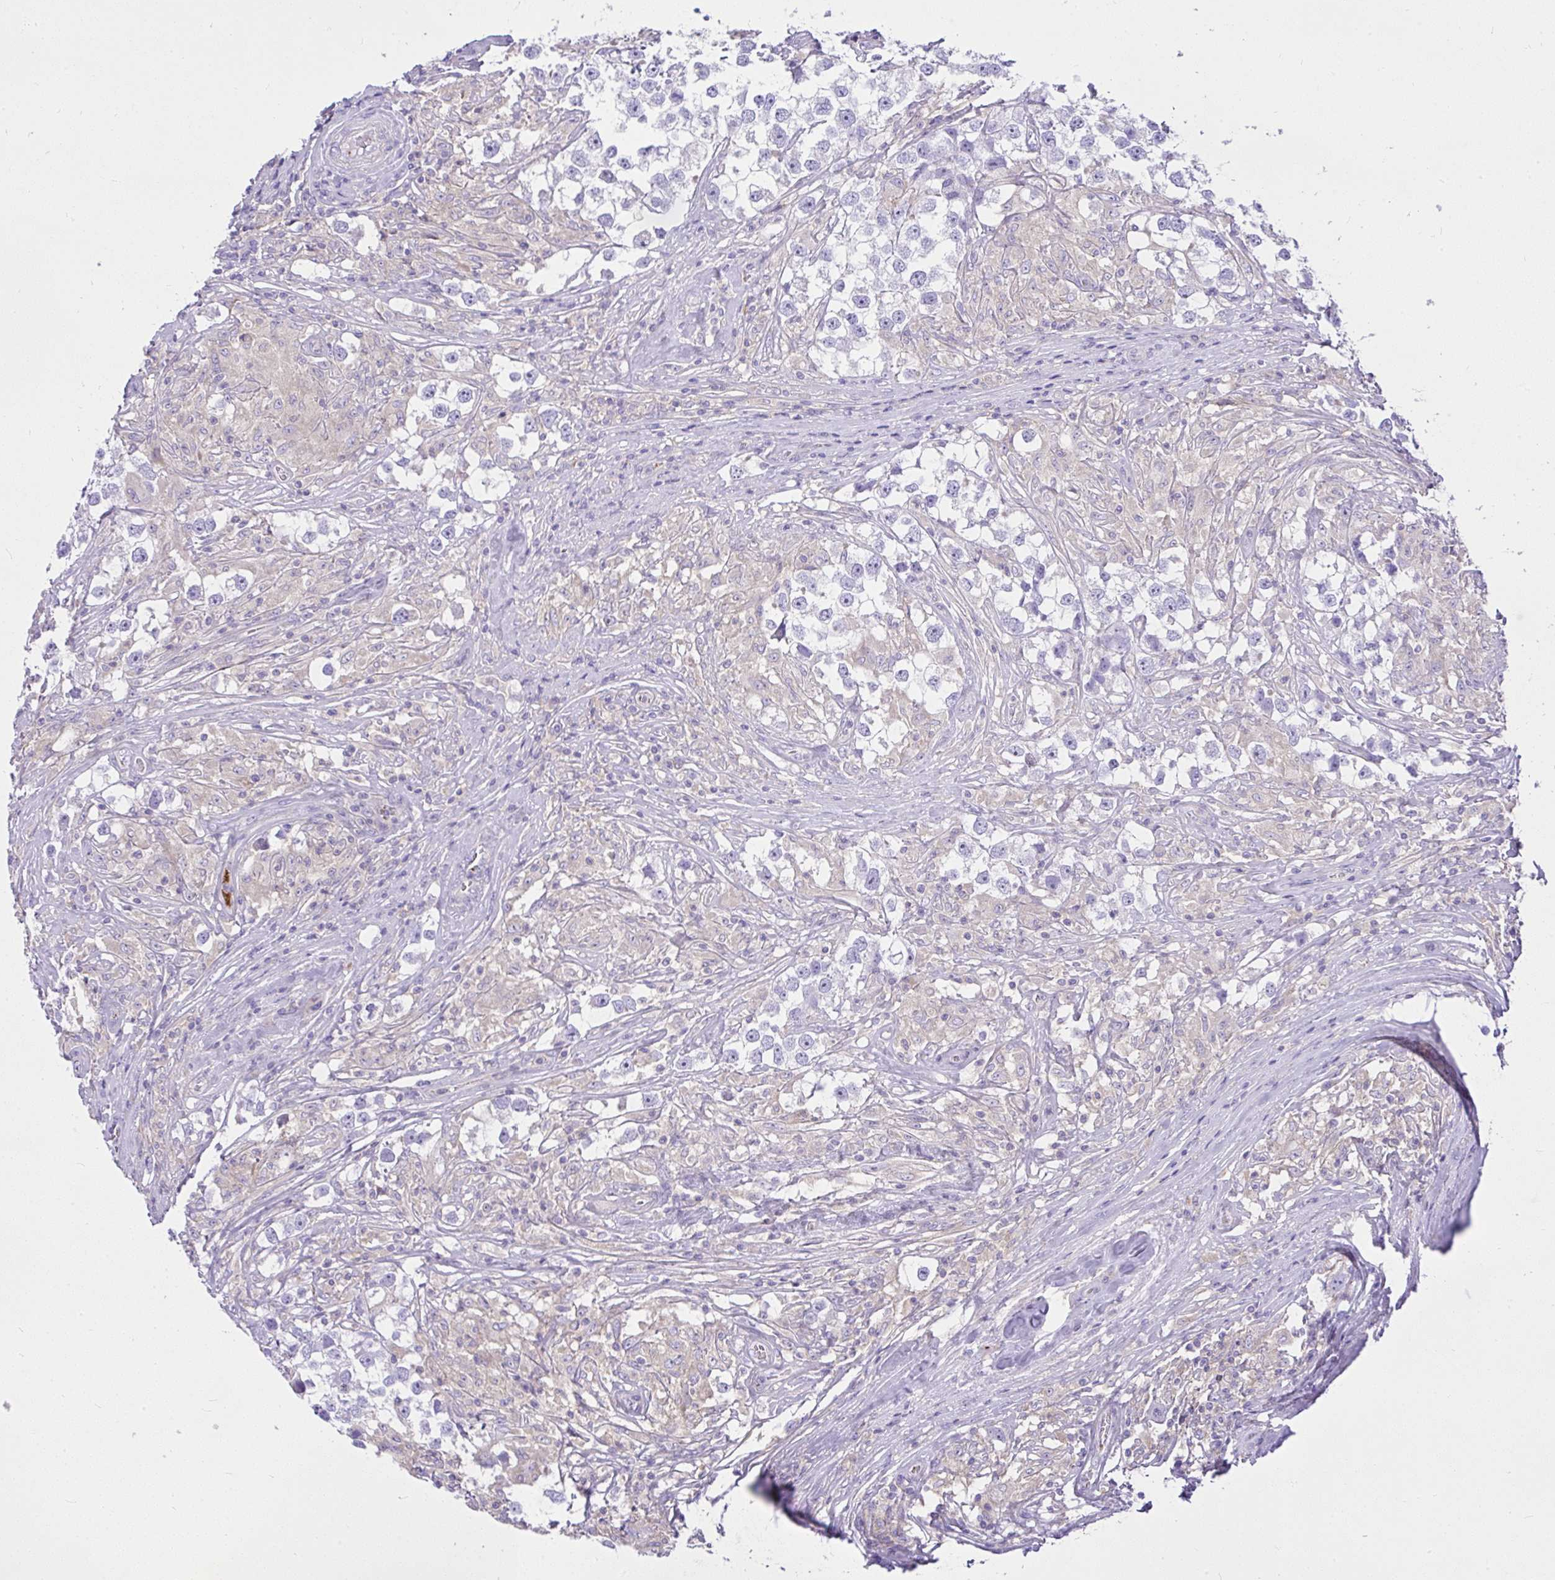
{"staining": {"intensity": "negative", "quantity": "none", "location": "none"}, "tissue": "testis cancer", "cell_type": "Tumor cells", "image_type": "cancer", "snomed": [{"axis": "morphology", "description": "Seminoma, NOS"}, {"axis": "topography", "description": "Testis"}], "caption": "Tumor cells are negative for brown protein staining in testis seminoma. The staining is performed using DAB (3,3'-diaminobenzidine) brown chromogen with nuclei counter-stained in using hematoxylin.", "gene": "CCDC142", "patient": {"sex": "male", "age": 46}}